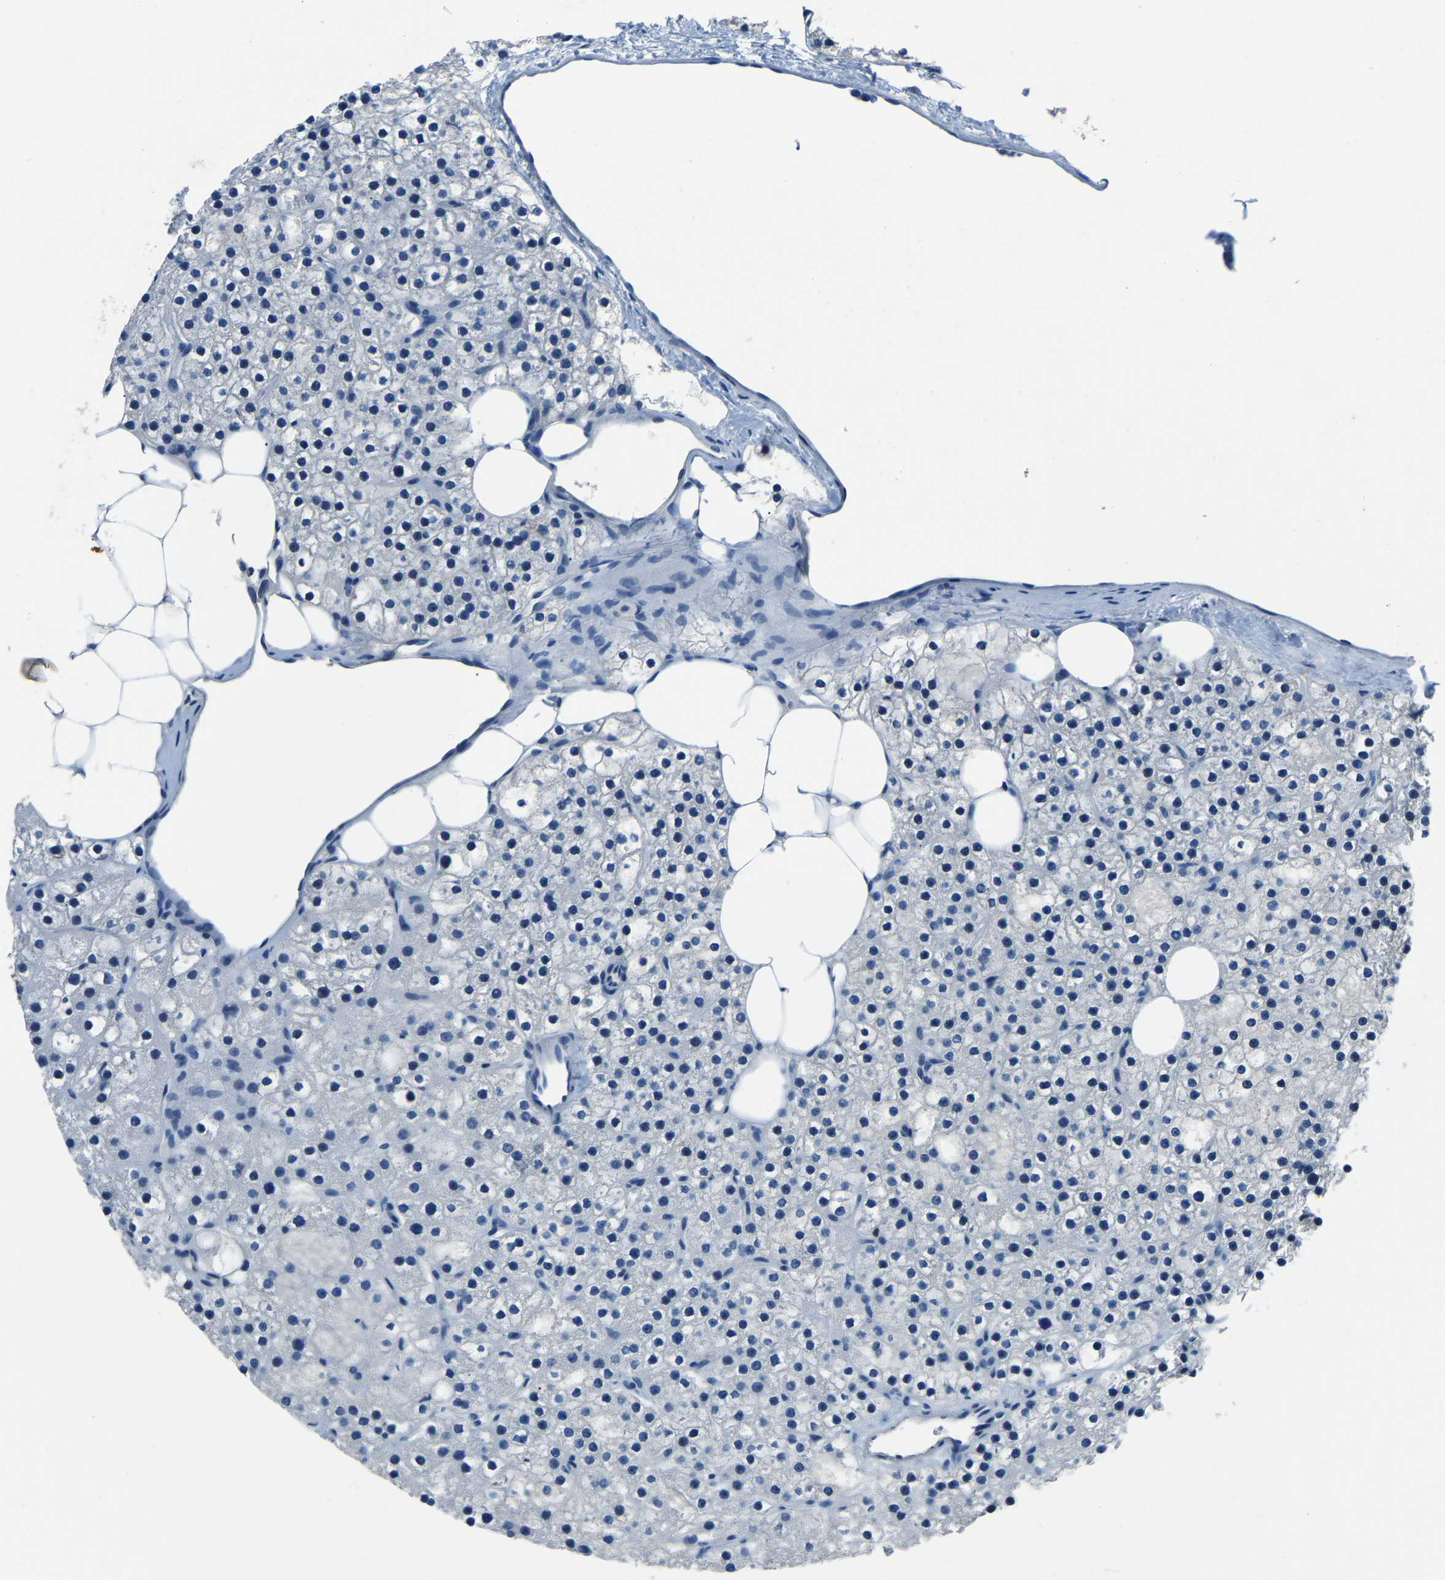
{"staining": {"intensity": "negative", "quantity": "none", "location": "none"}, "tissue": "parathyroid gland", "cell_type": "Glandular cells", "image_type": "normal", "snomed": [{"axis": "morphology", "description": "Normal tissue, NOS"}, {"axis": "morphology", "description": "Adenoma, NOS"}, {"axis": "topography", "description": "Parathyroid gland"}], "caption": "Human parathyroid gland stained for a protein using IHC demonstrates no expression in glandular cells.", "gene": "XIRP1", "patient": {"sex": "female", "age": 70}}